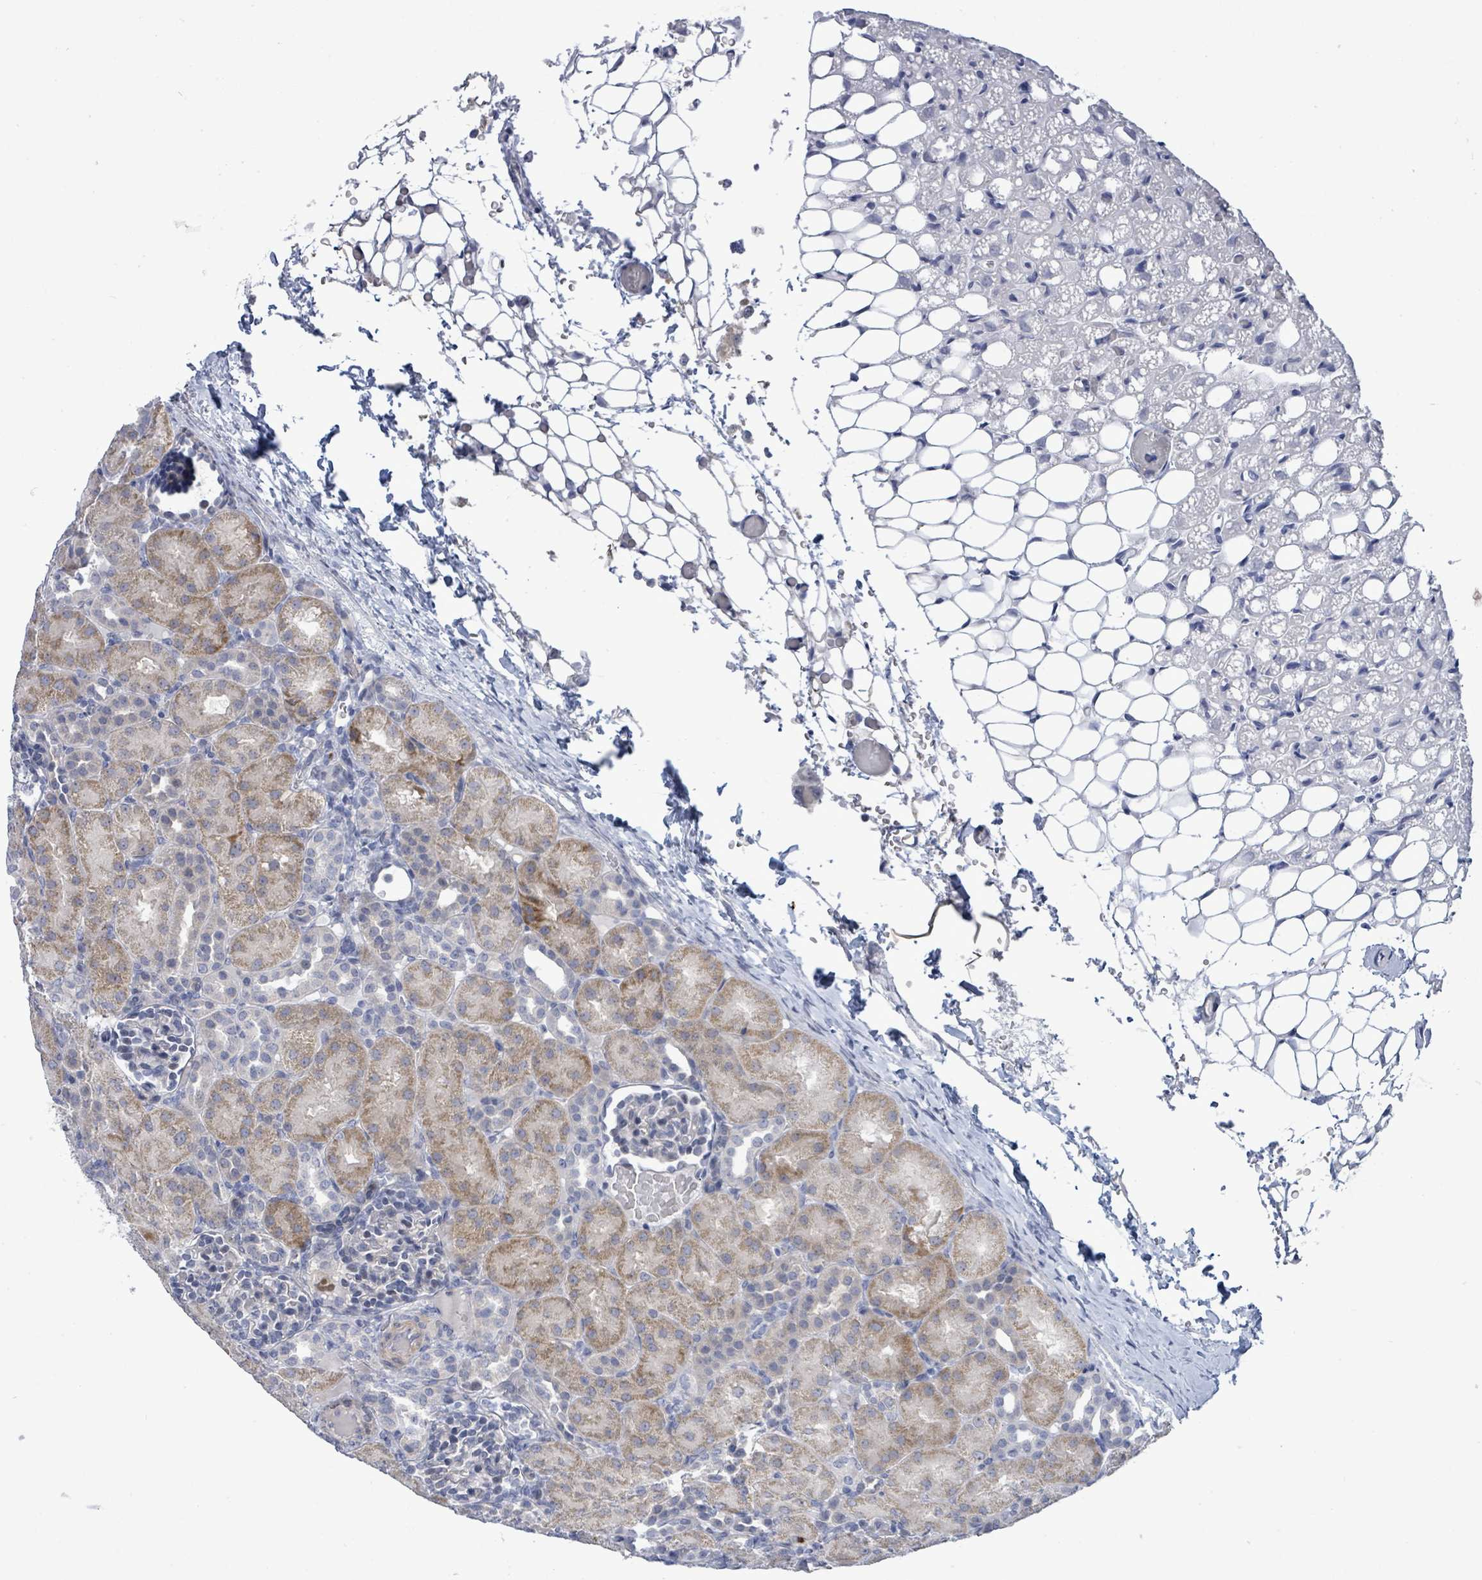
{"staining": {"intensity": "negative", "quantity": "none", "location": "none"}, "tissue": "kidney", "cell_type": "Cells in glomeruli", "image_type": "normal", "snomed": [{"axis": "morphology", "description": "Normal tissue, NOS"}, {"axis": "topography", "description": "Kidney"}], "caption": "Photomicrograph shows no protein positivity in cells in glomeruli of normal kidney.", "gene": "CT45A10", "patient": {"sex": "male", "age": 1}}